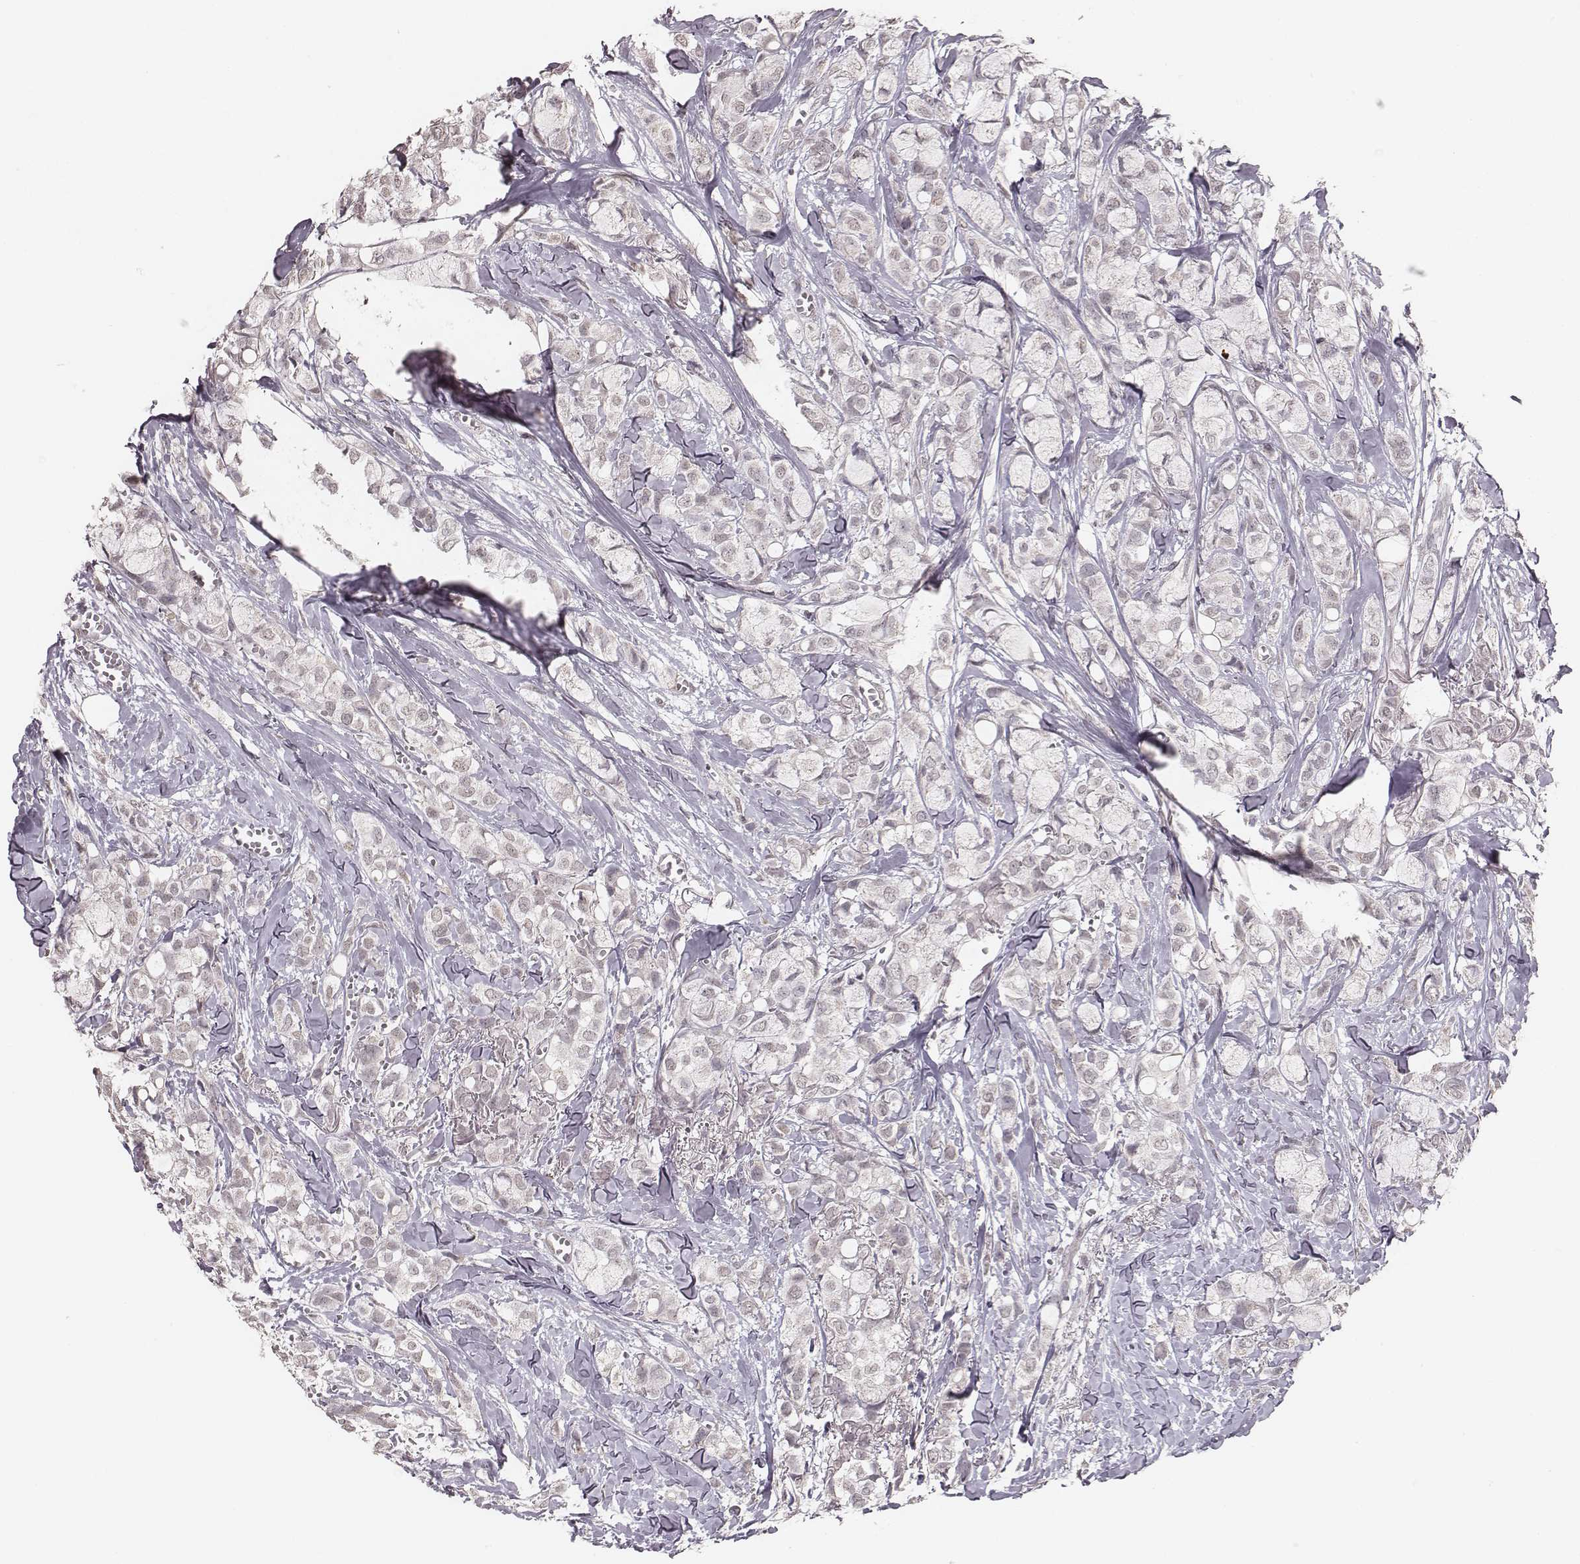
{"staining": {"intensity": "negative", "quantity": "none", "location": "none"}, "tissue": "breast cancer", "cell_type": "Tumor cells", "image_type": "cancer", "snomed": [{"axis": "morphology", "description": "Duct carcinoma"}, {"axis": "topography", "description": "Breast"}], "caption": "An immunohistochemistry (IHC) micrograph of breast invasive ductal carcinoma is shown. There is no staining in tumor cells of breast invasive ductal carcinoma. The staining was performed using DAB to visualize the protein expression in brown, while the nuclei were stained in blue with hematoxylin (Magnification: 20x).", "gene": "SLC7A4", "patient": {"sex": "female", "age": 85}}